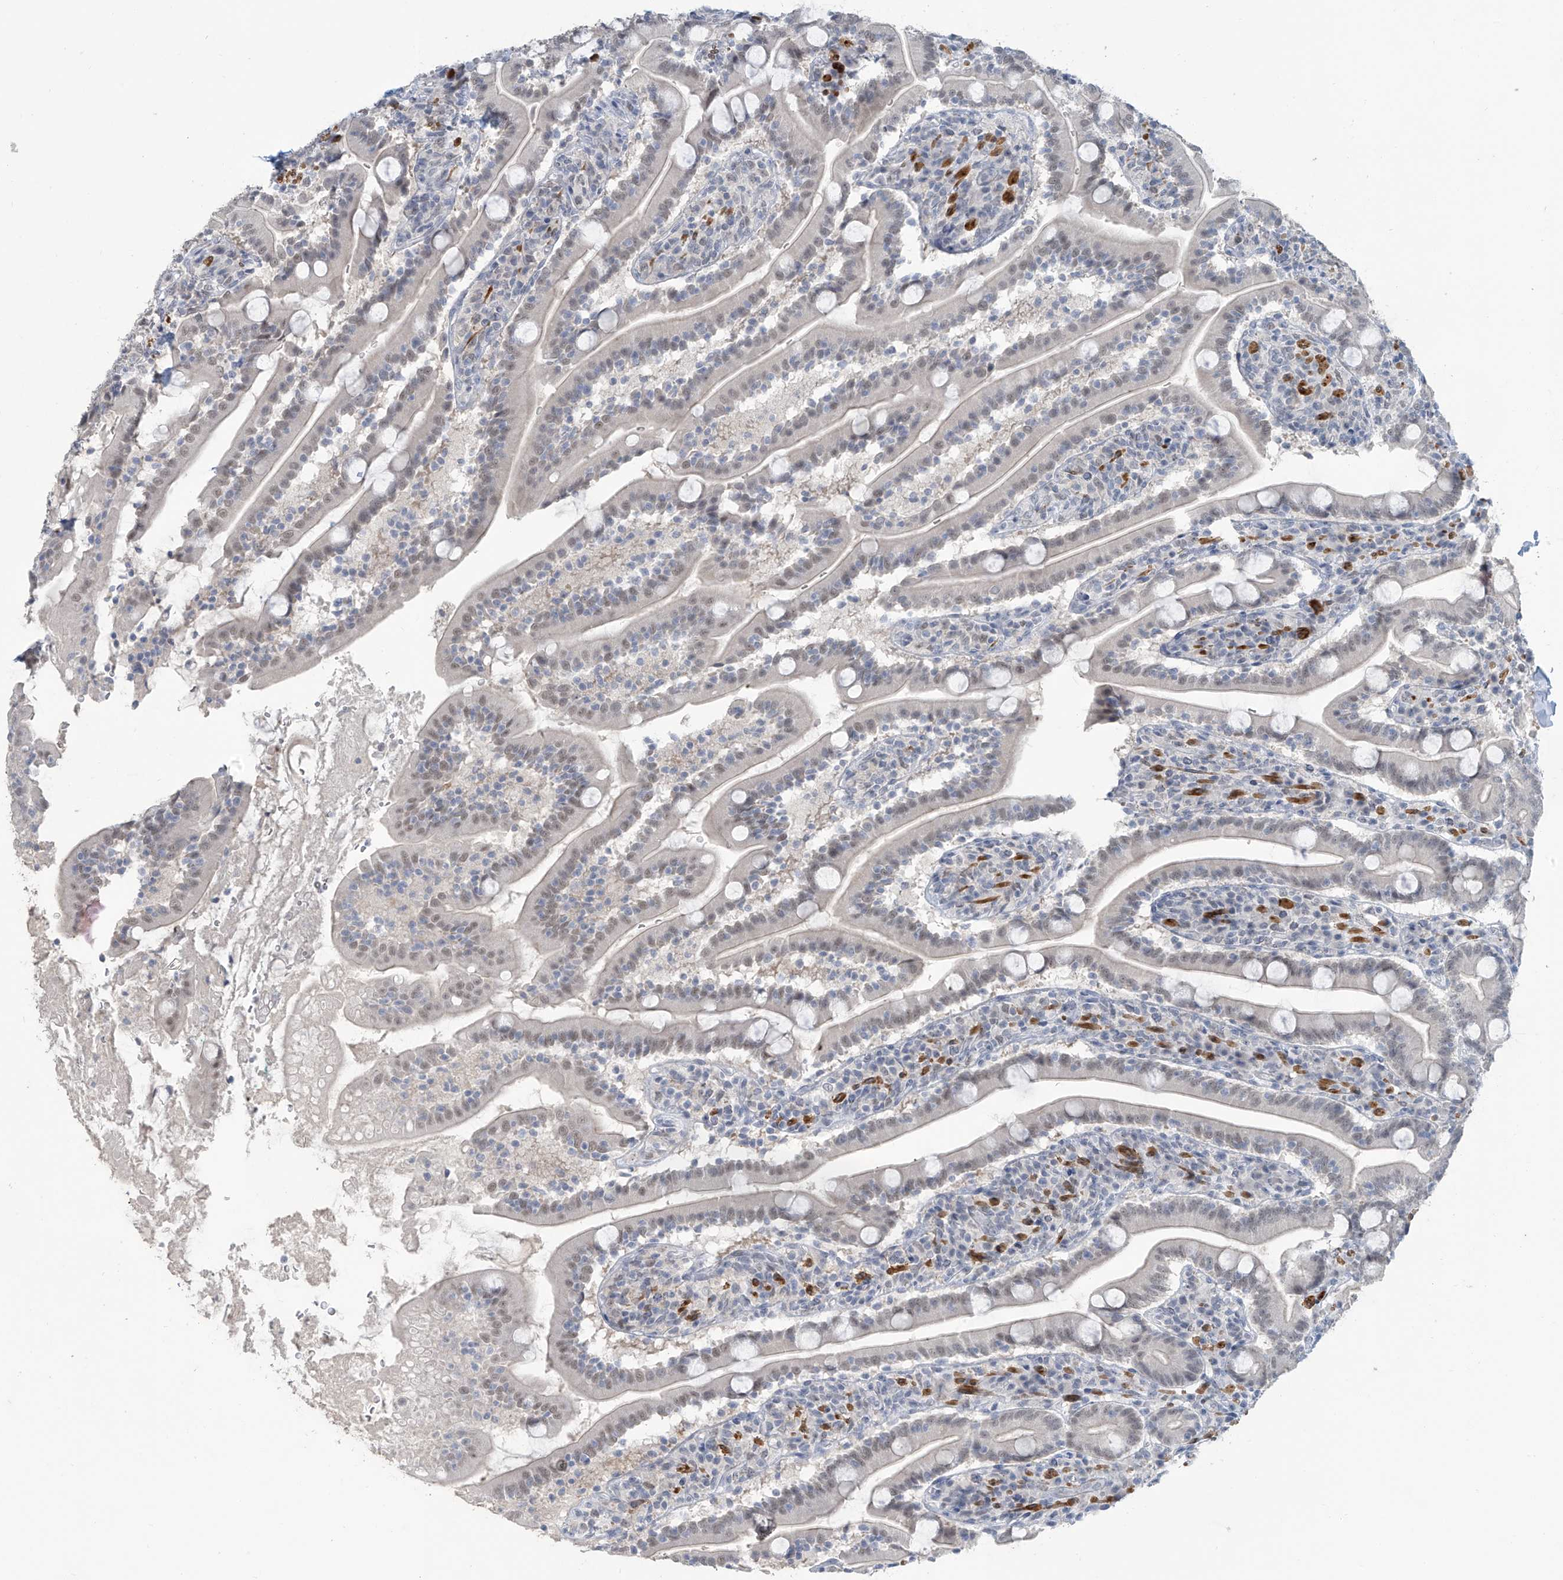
{"staining": {"intensity": "weak", "quantity": "25%-75%", "location": "nuclear"}, "tissue": "duodenum", "cell_type": "Glandular cells", "image_type": "normal", "snomed": [{"axis": "morphology", "description": "Normal tissue, NOS"}, {"axis": "topography", "description": "Duodenum"}], "caption": "Protein staining of benign duodenum reveals weak nuclear expression in approximately 25%-75% of glandular cells.", "gene": "METAP1D", "patient": {"sex": "male", "age": 35}}